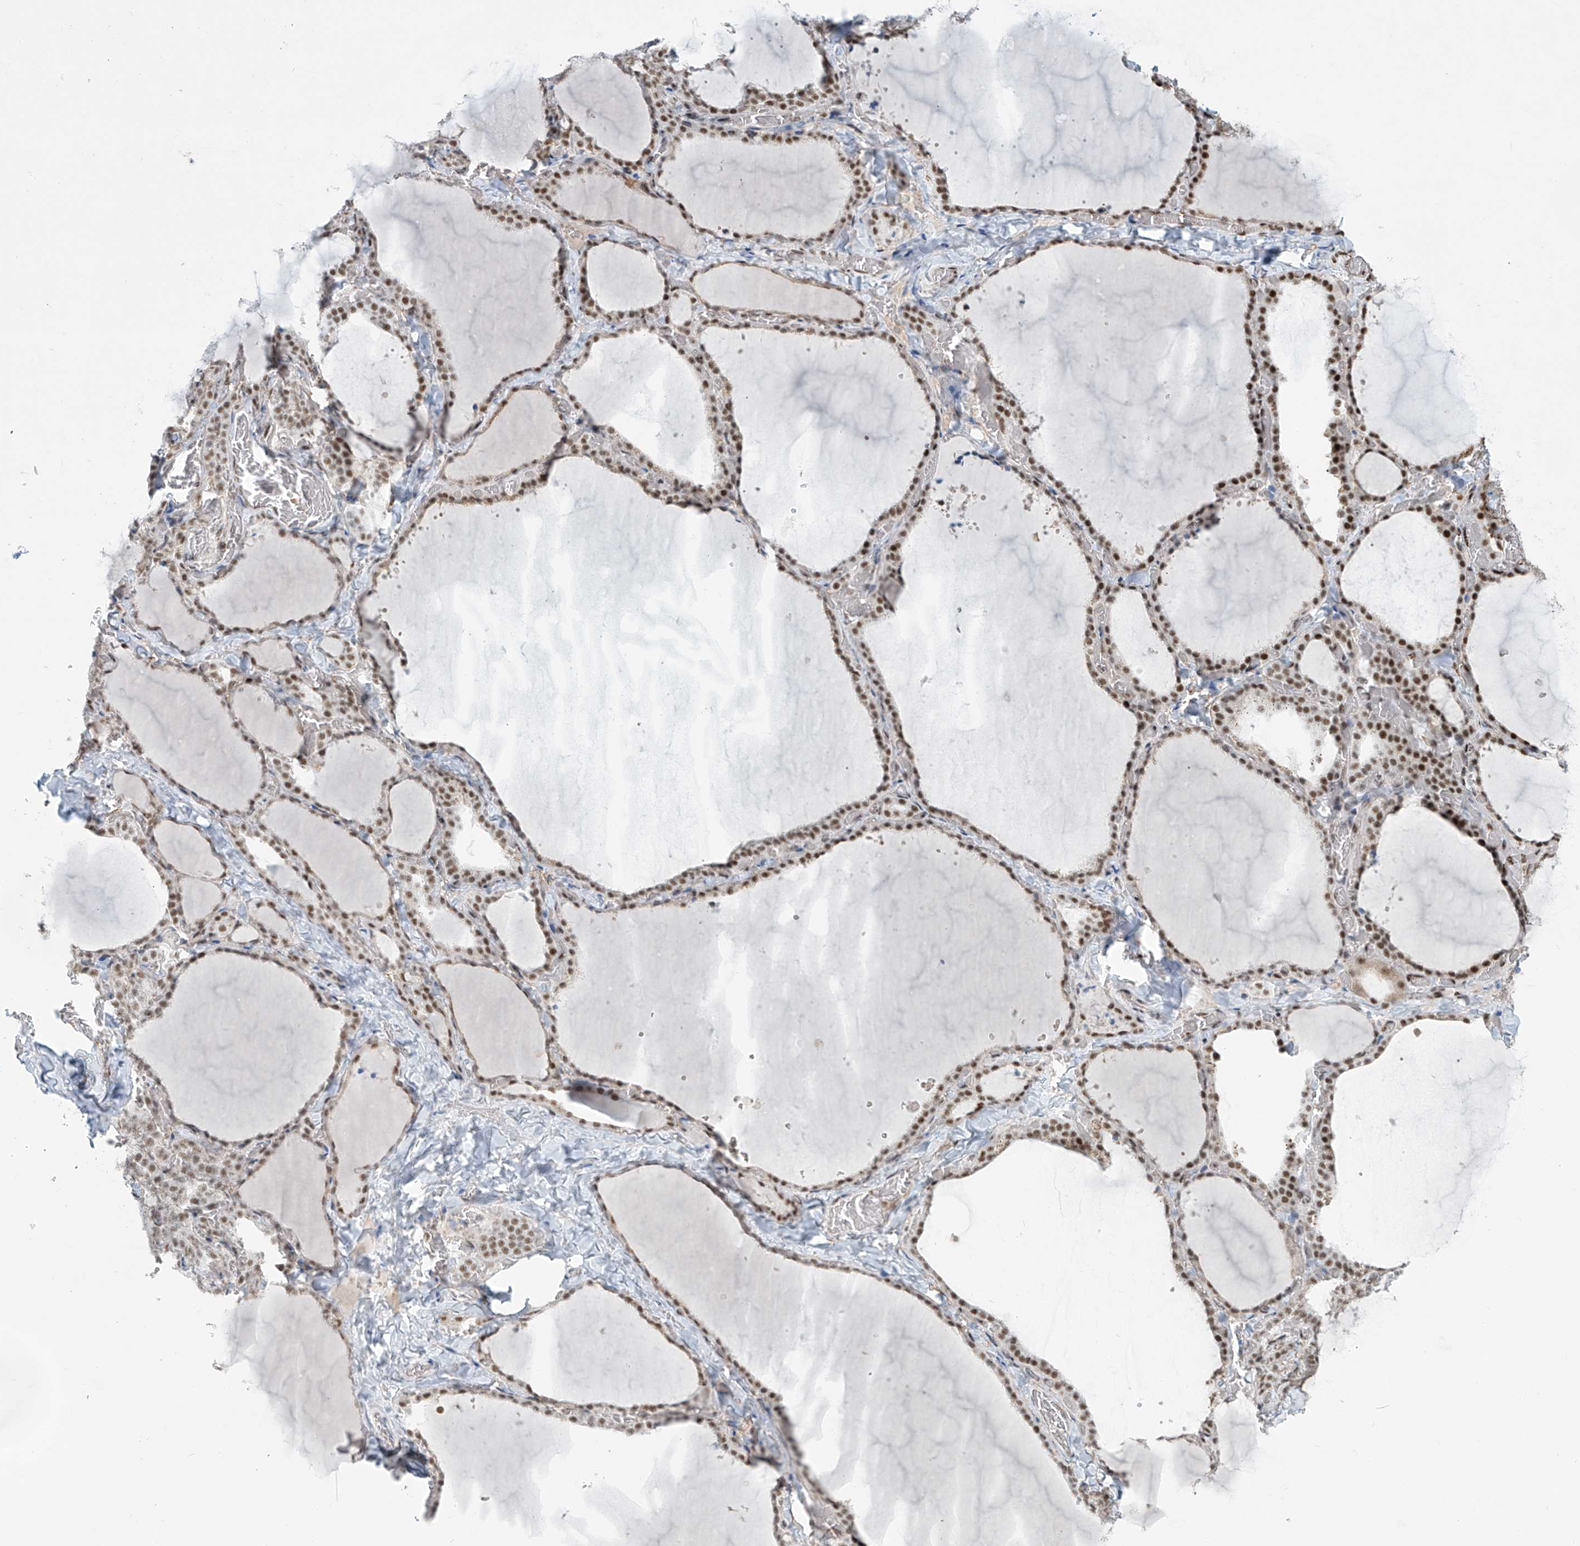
{"staining": {"intensity": "moderate", "quantity": ">75%", "location": "nuclear"}, "tissue": "thyroid gland", "cell_type": "Glandular cells", "image_type": "normal", "snomed": [{"axis": "morphology", "description": "Normal tissue, NOS"}, {"axis": "topography", "description": "Thyroid gland"}], "caption": "Moderate nuclear expression for a protein is present in about >75% of glandular cells of benign thyroid gland using immunohistochemistry.", "gene": "ENSG00000257390", "patient": {"sex": "female", "age": 22}}